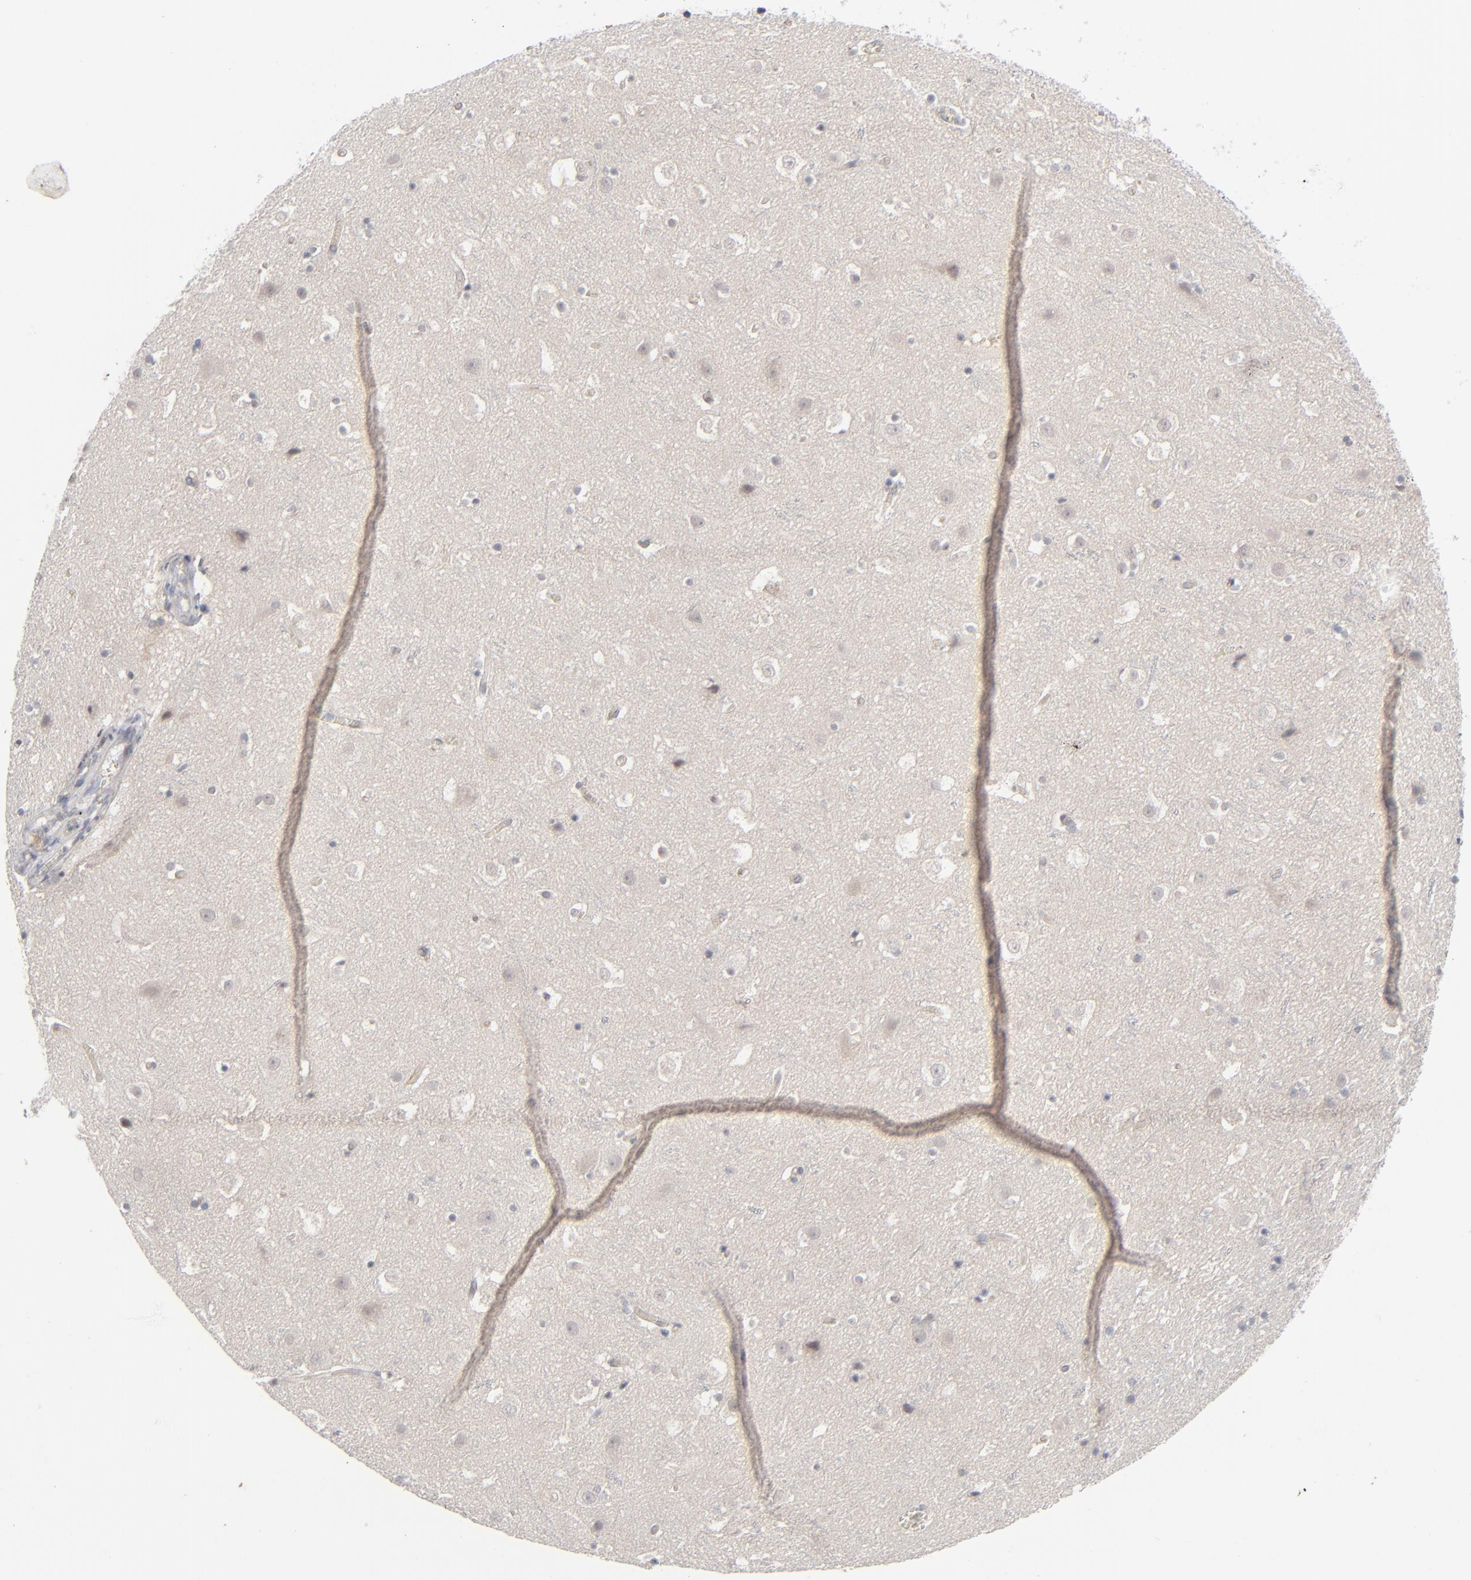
{"staining": {"intensity": "negative", "quantity": "none", "location": "none"}, "tissue": "cerebral cortex", "cell_type": "Endothelial cells", "image_type": "normal", "snomed": [{"axis": "morphology", "description": "Normal tissue, NOS"}, {"axis": "topography", "description": "Cerebral cortex"}], "caption": "The IHC histopathology image has no significant expression in endothelial cells of cerebral cortex.", "gene": "POF1B", "patient": {"sex": "male", "age": 45}}